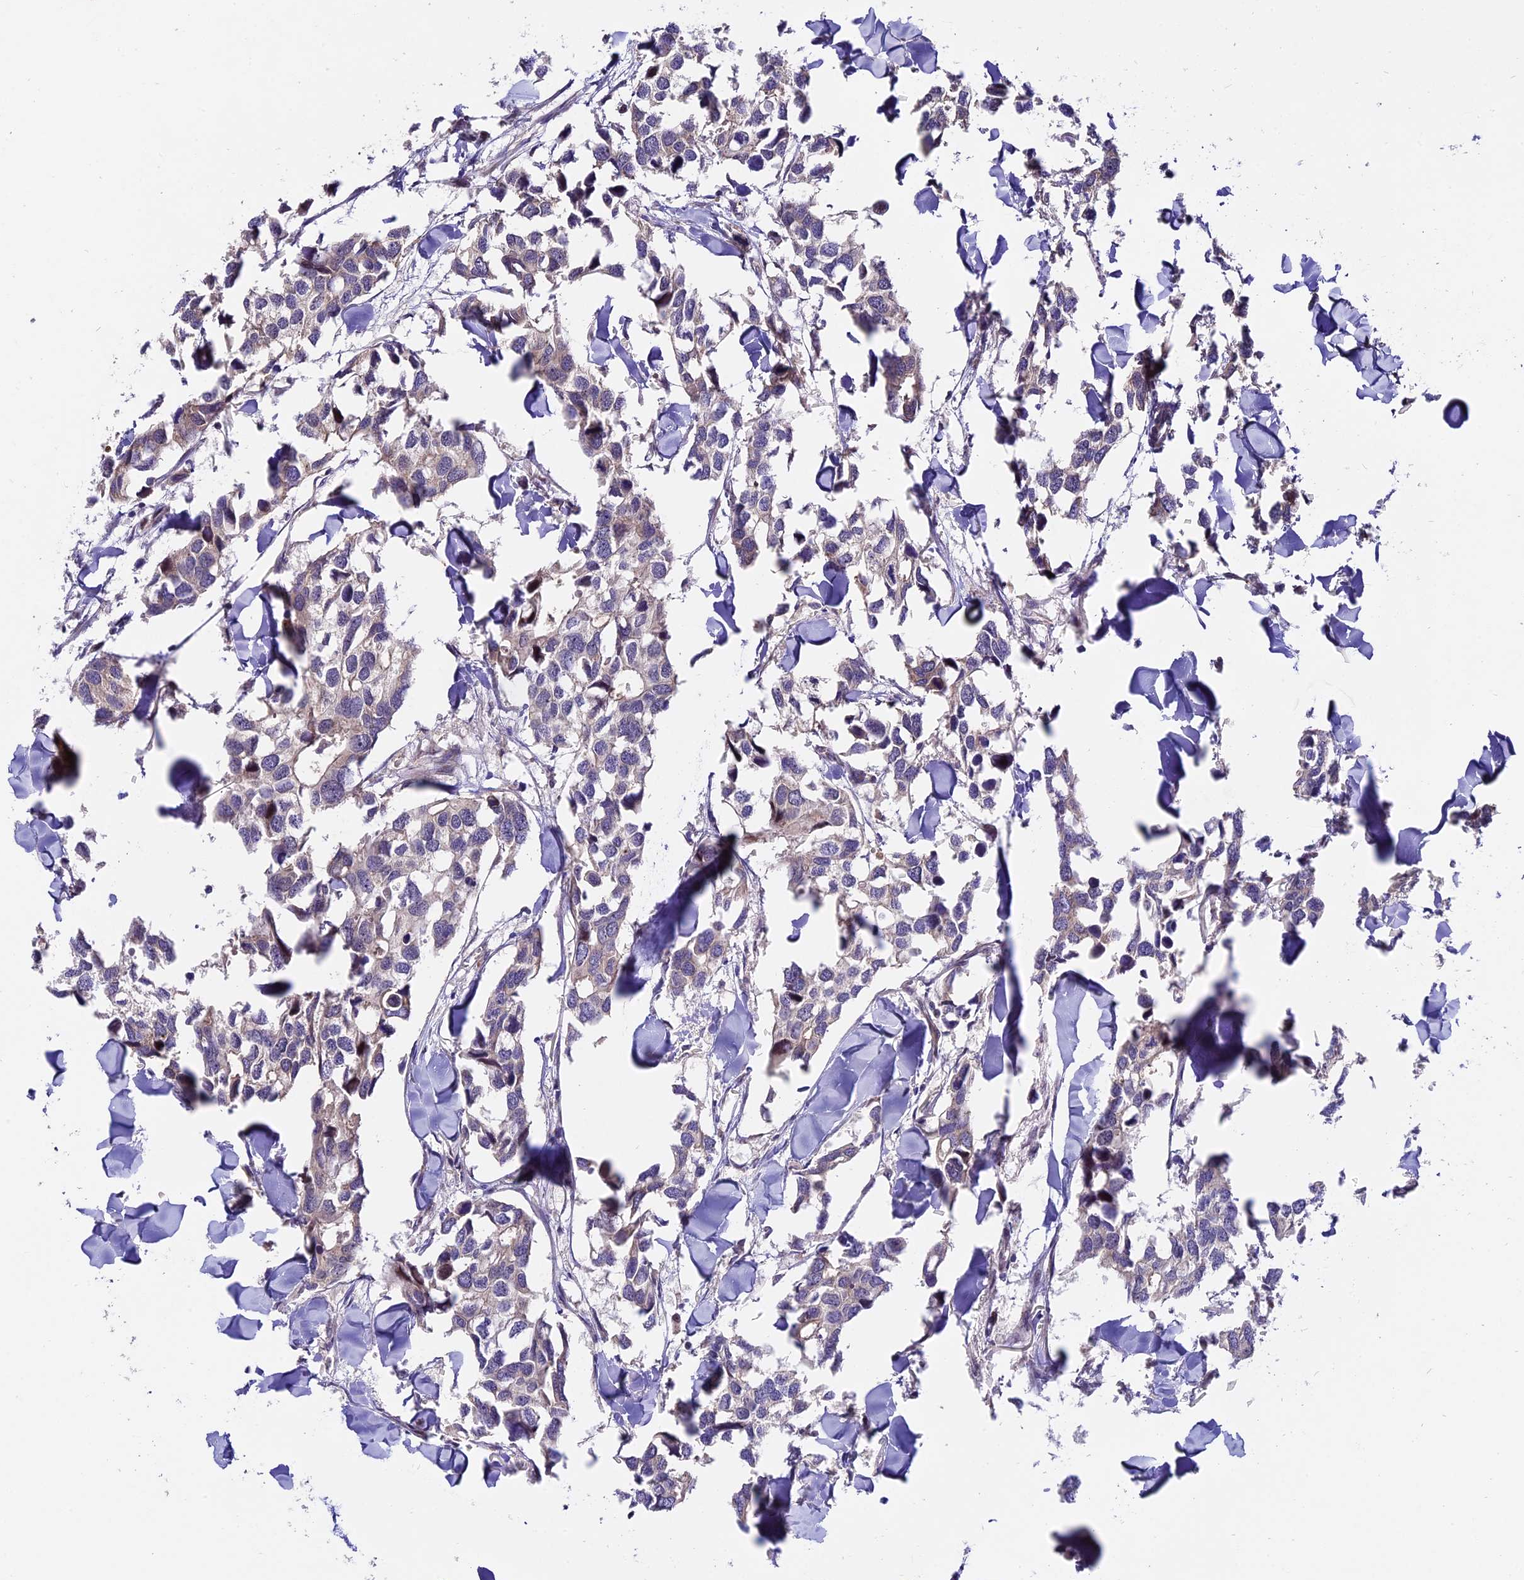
{"staining": {"intensity": "weak", "quantity": "<25%", "location": "cytoplasmic/membranous"}, "tissue": "breast cancer", "cell_type": "Tumor cells", "image_type": "cancer", "snomed": [{"axis": "morphology", "description": "Duct carcinoma"}, {"axis": "topography", "description": "Breast"}], "caption": "Histopathology image shows no significant protein expression in tumor cells of breast infiltrating ductal carcinoma.", "gene": "TRMT1", "patient": {"sex": "female", "age": 83}}